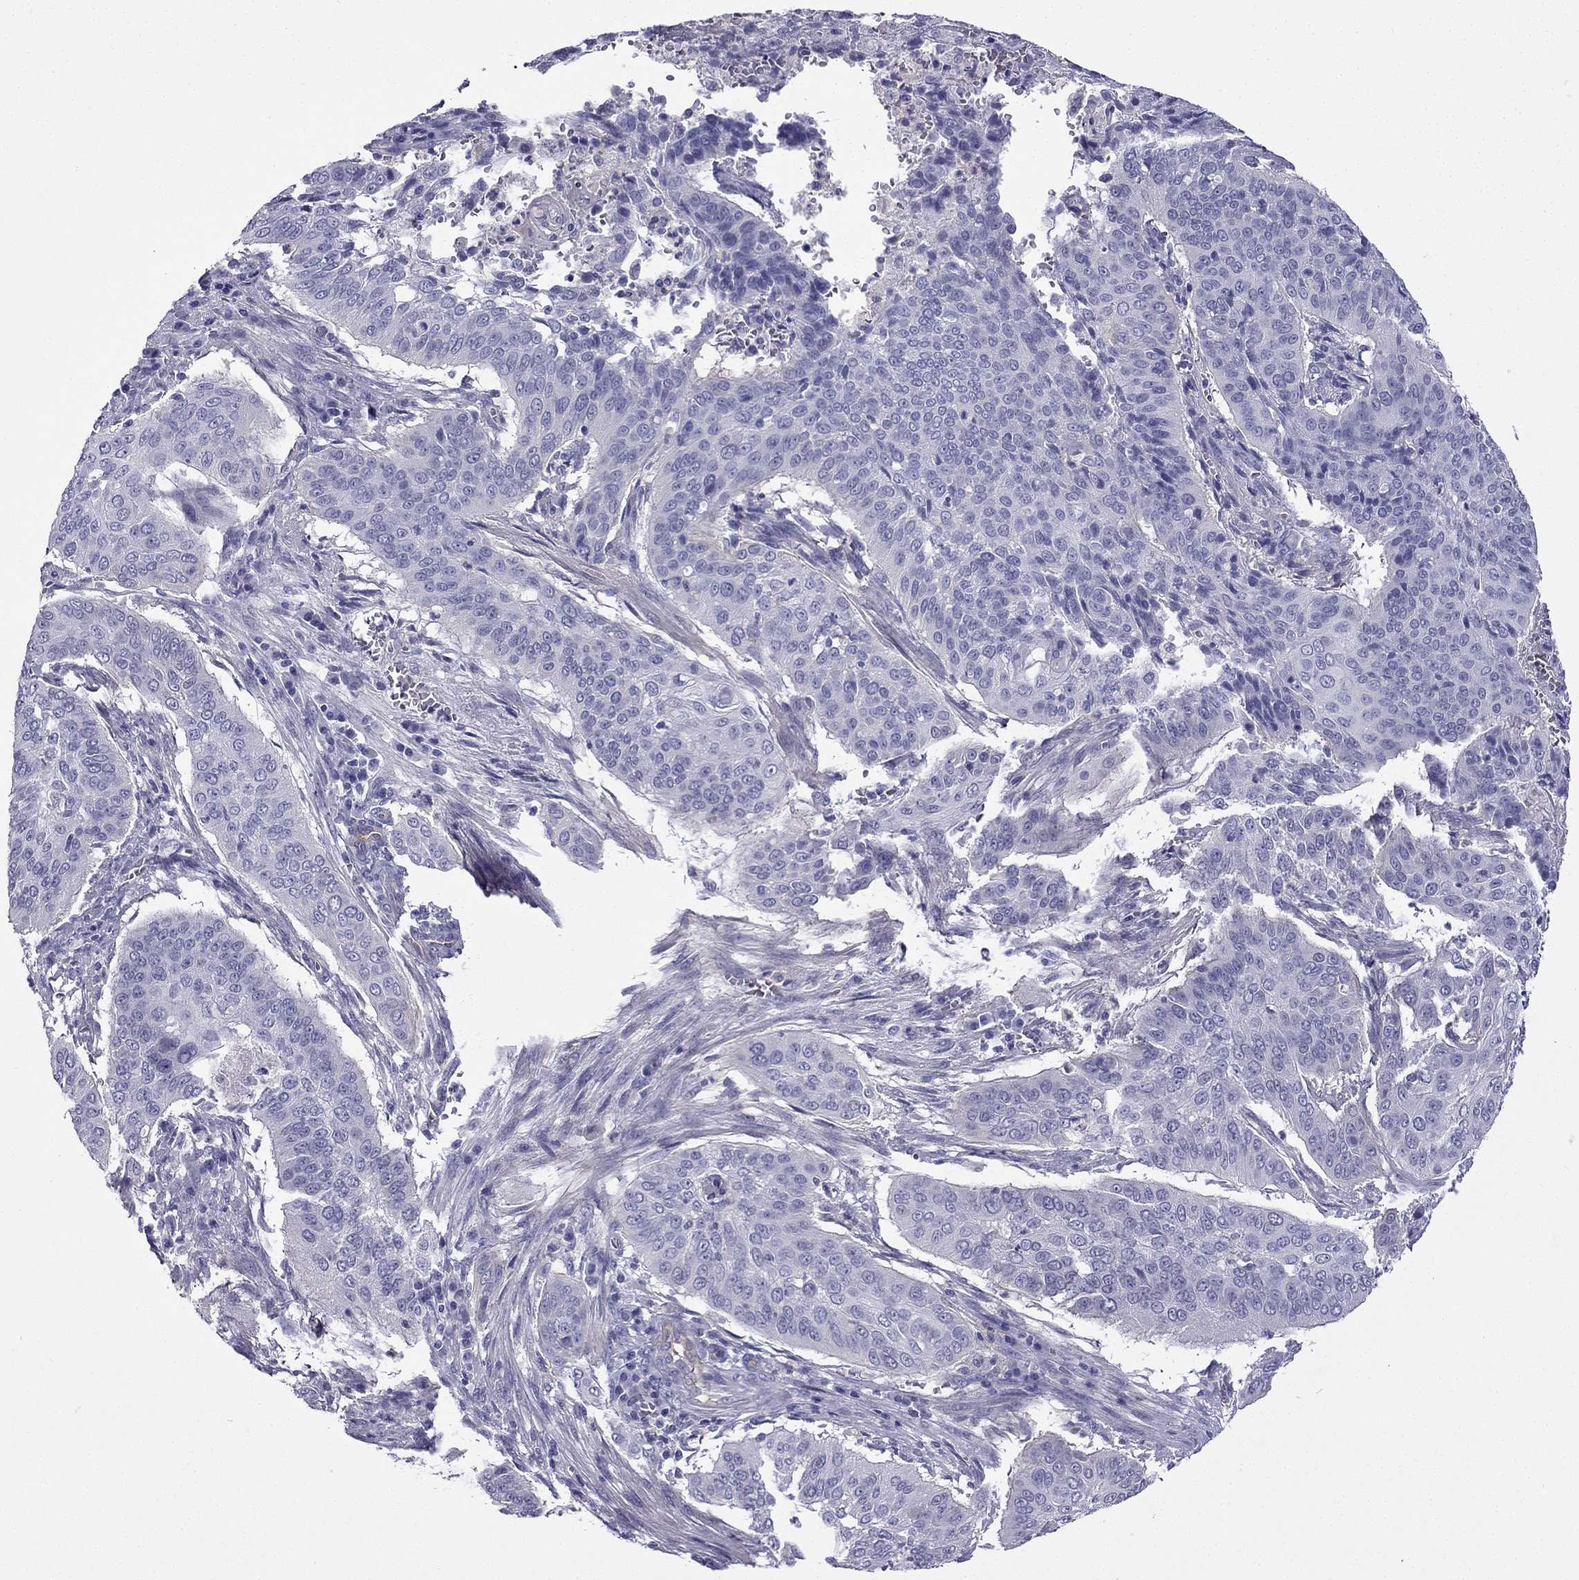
{"staining": {"intensity": "negative", "quantity": "none", "location": "none"}, "tissue": "cervical cancer", "cell_type": "Tumor cells", "image_type": "cancer", "snomed": [{"axis": "morphology", "description": "Squamous cell carcinoma, NOS"}, {"axis": "topography", "description": "Cervix"}], "caption": "DAB (3,3'-diaminobenzidine) immunohistochemical staining of squamous cell carcinoma (cervical) reveals no significant positivity in tumor cells.", "gene": "GJA8", "patient": {"sex": "female", "age": 39}}